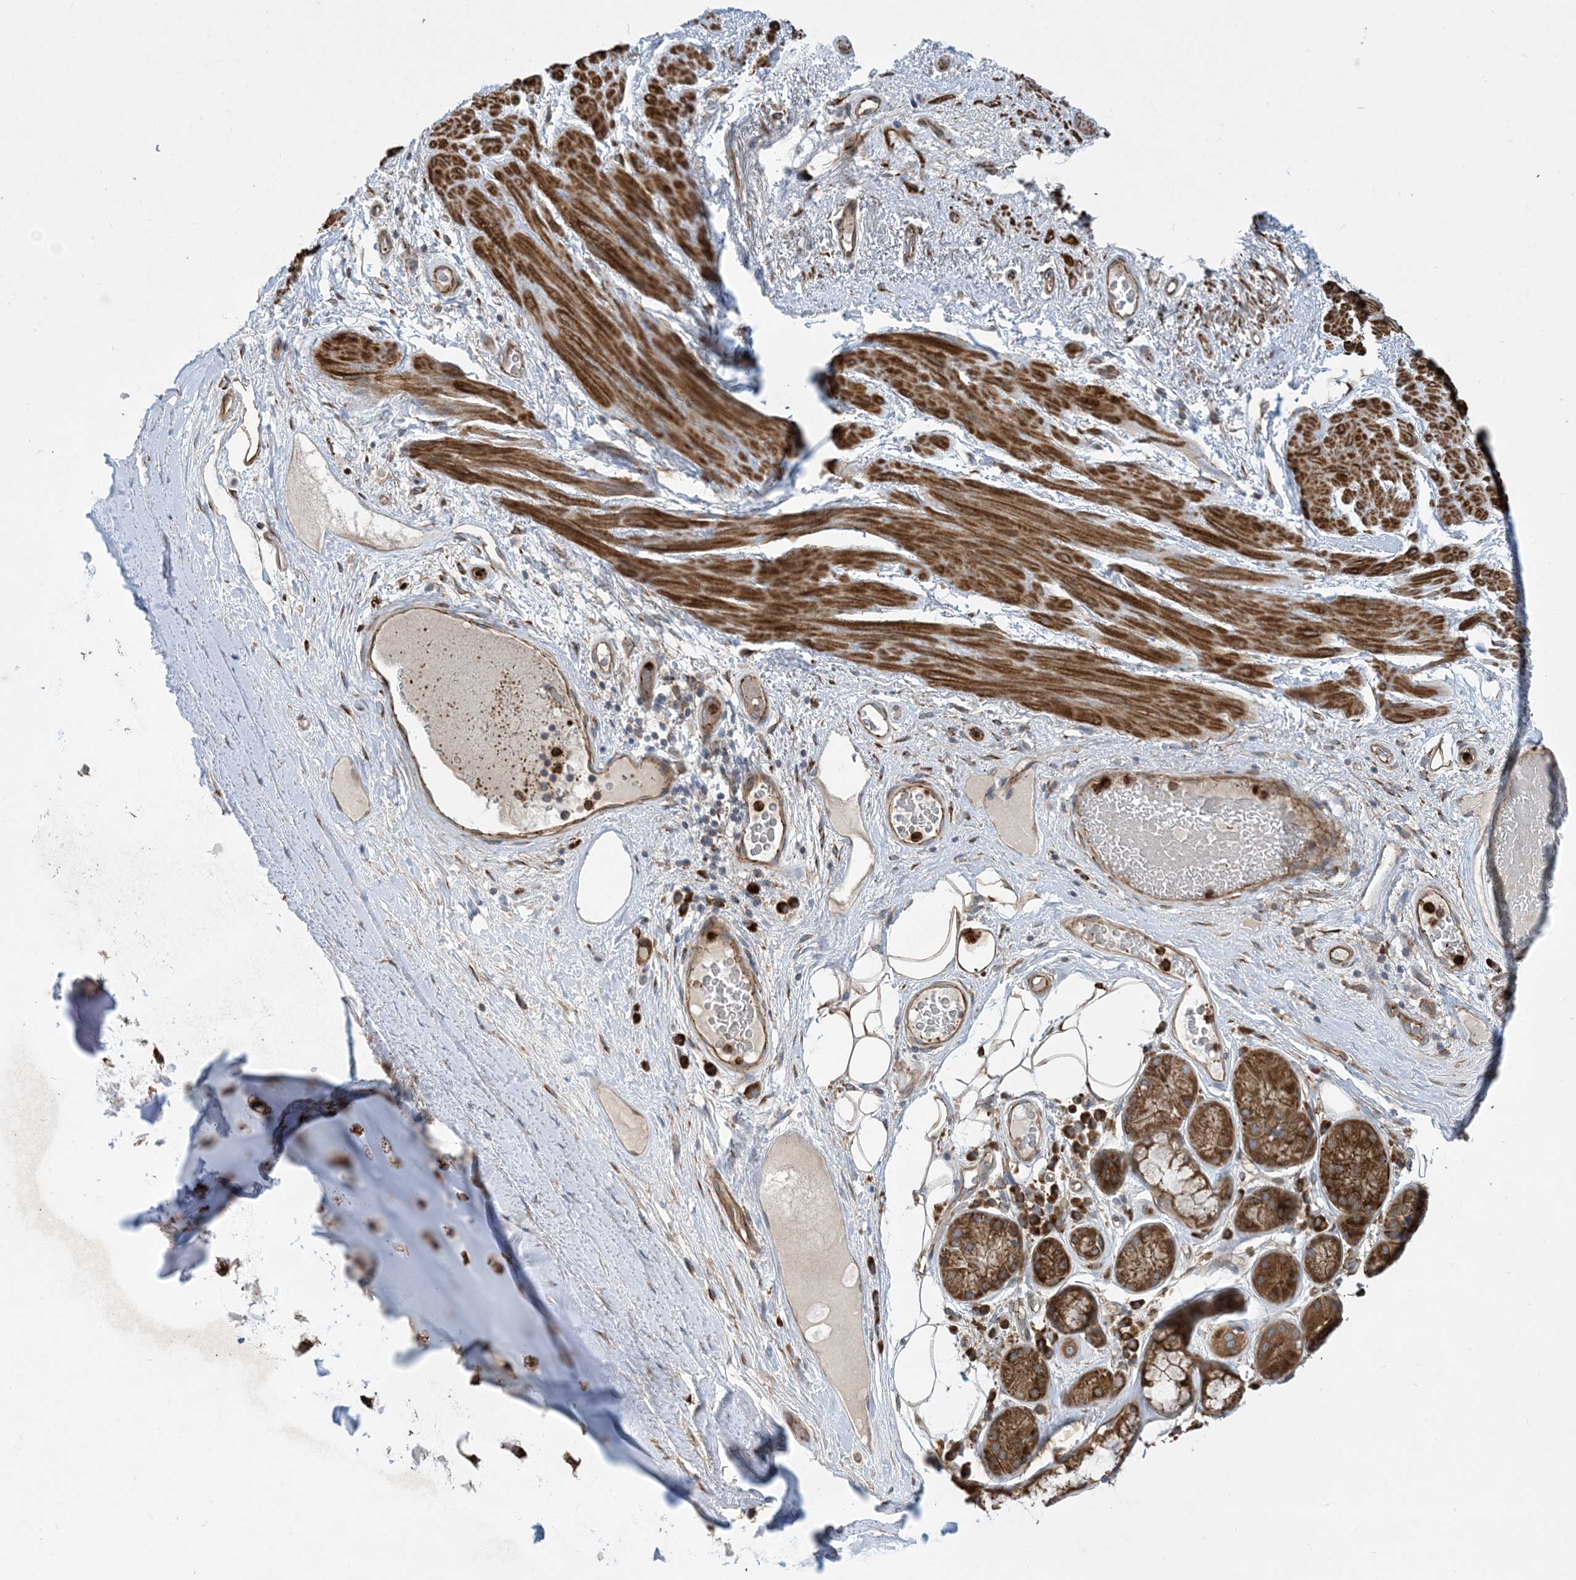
{"staining": {"intensity": "moderate", "quantity": "25%-75%", "location": "cytoplasmic/membranous"}, "tissue": "adipose tissue", "cell_type": "Adipocytes", "image_type": "normal", "snomed": [{"axis": "morphology", "description": "Normal tissue, NOS"}, {"axis": "morphology", "description": "Squamous cell carcinoma, NOS"}, {"axis": "topography", "description": "Lymph node"}, {"axis": "topography", "description": "Bronchus"}, {"axis": "topography", "description": "Lung"}], "caption": "Adipocytes display moderate cytoplasmic/membranous positivity in about 25%-75% of cells in unremarkable adipose tissue. (brown staining indicates protein expression, while blue staining denotes nuclei).", "gene": "OTOP1", "patient": {"sex": "male", "age": 66}}